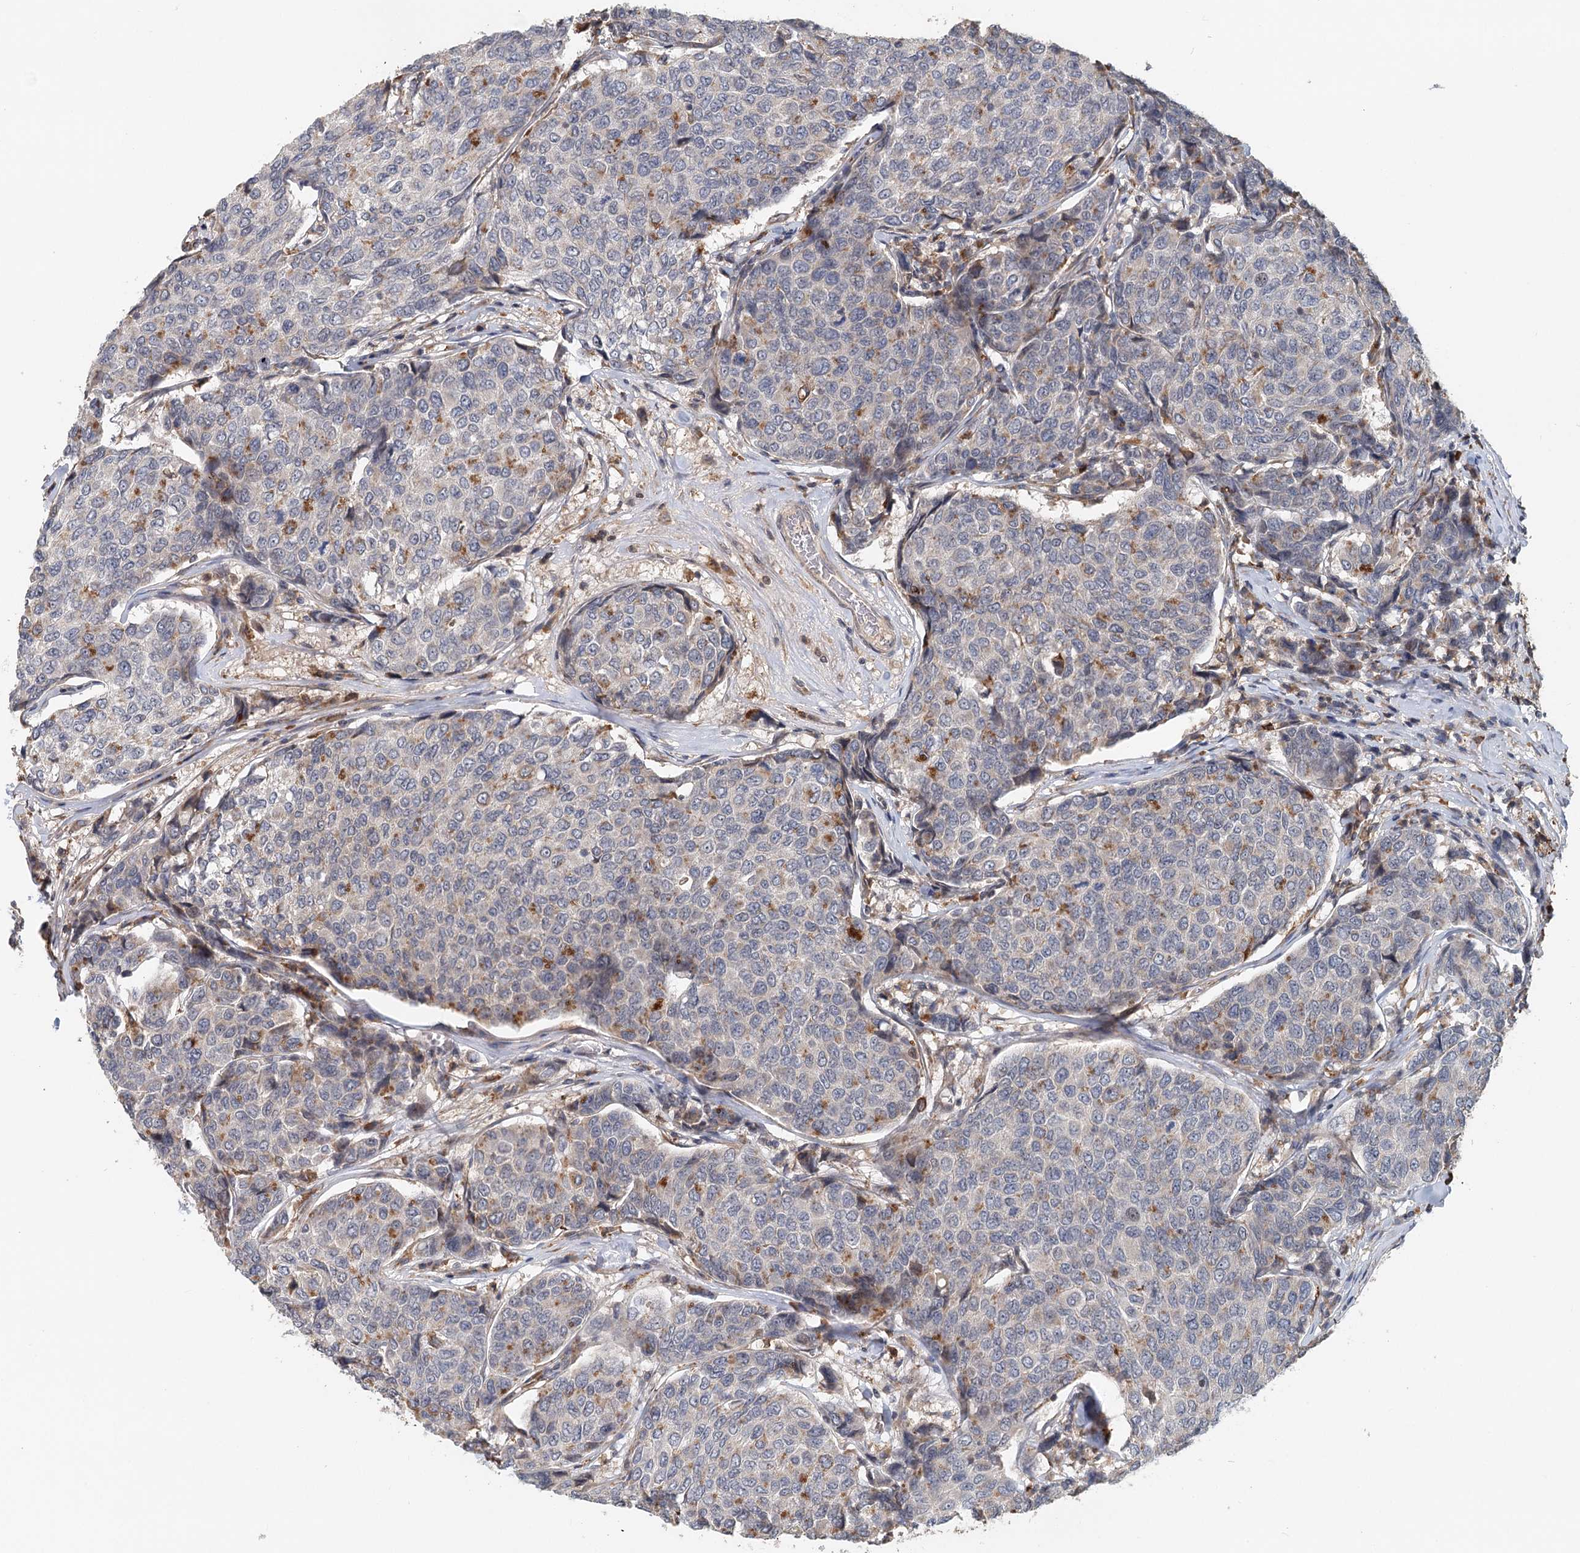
{"staining": {"intensity": "negative", "quantity": "none", "location": "none"}, "tissue": "breast cancer", "cell_type": "Tumor cells", "image_type": "cancer", "snomed": [{"axis": "morphology", "description": "Duct carcinoma"}, {"axis": "topography", "description": "Breast"}], "caption": "High magnification brightfield microscopy of invasive ductal carcinoma (breast) stained with DAB (brown) and counterstained with hematoxylin (blue): tumor cells show no significant positivity. The staining was performed using DAB to visualize the protein expression in brown, while the nuclei were stained in blue with hematoxylin (Magnification: 20x).", "gene": "RNF111", "patient": {"sex": "female", "age": 55}}